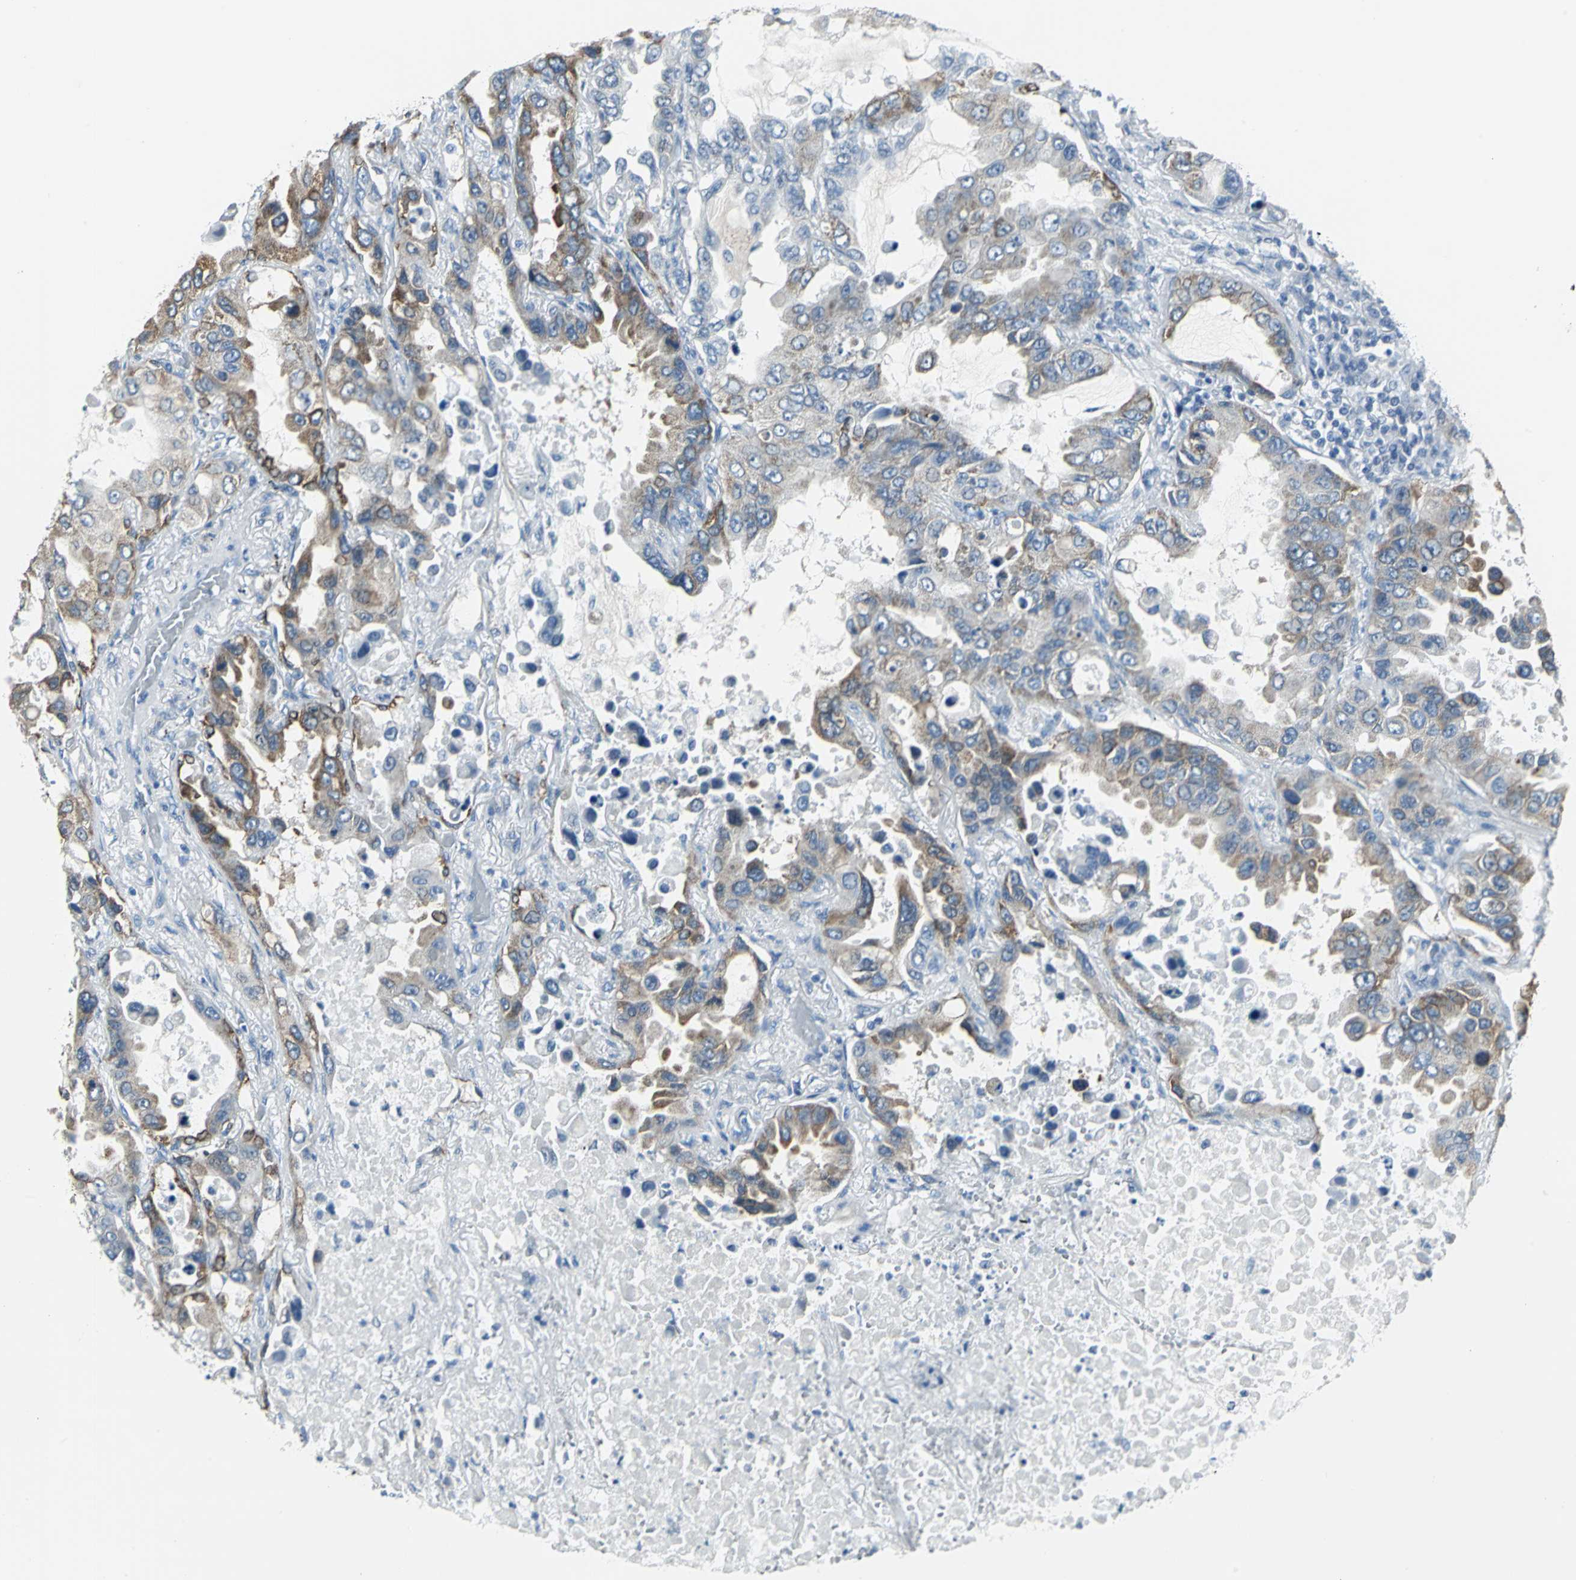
{"staining": {"intensity": "moderate", "quantity": "25%-75%", "location": "cytoplasmic/membranous"}, "tissue": "lung cancer", "cell_type": "Tumor cells", "image_type": "cancer", "snomed": [{"axis": "morphology", "description": "Adenocarcinoma, NOS"}, {"axis": "topography", "description": "Lung"}], "caption": "Lung adenocarcinoma was stained to show a protein in brown. There is medium levels of moderate cytoplasmic/membranous positivity in approximately 25%-75% of tumor cells.", "gene": "CYB5A", "patient": {"sex": "male", "age": 64}}